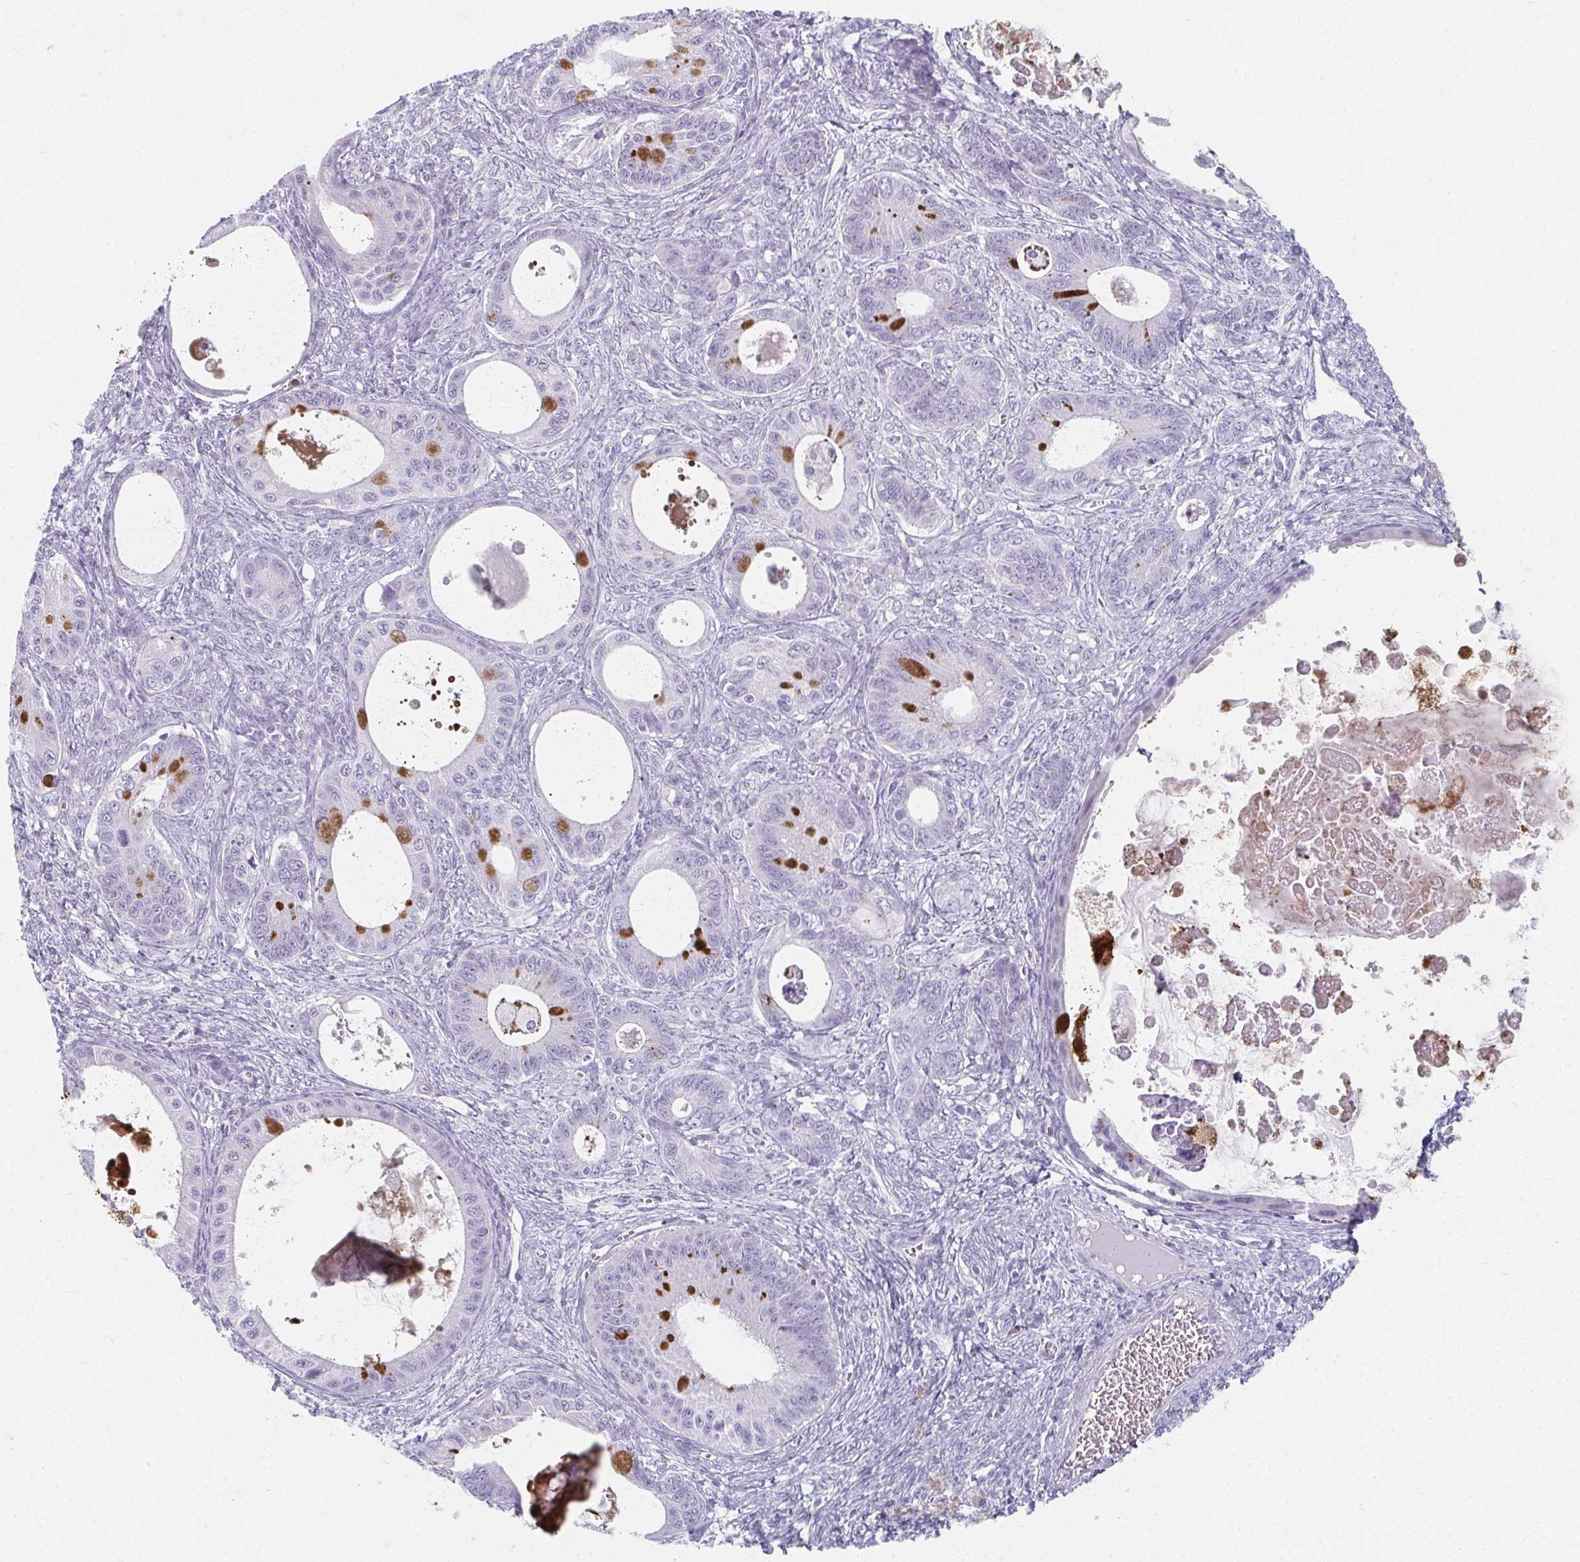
{"staining": {"intensity": "negative", "quantity": "none", "location": "none"}, "tissue": "ovarian cancer", "cell_type": "Tumor cells", "image_type": "cancer", "snomed": [{"axis": "morphology", "description": "Cystadenocarcinoma, mucinous, NOS"}, {"axis": "topography", "description": "Ovary"}], "caption": "High power microscopy image of an IHC photomicrograph of ovarian mucinous cystadenocarcinoma, revealing no significant expression in tumor cells. Brightfield microscopy of IHC stained with DAB (3,3'-diaminobenzidine) (brown) and hematoxylin (blue), captured at high magnification.", "gene": "CAMKV", "patient": {"sex": "female", "age": 64}}